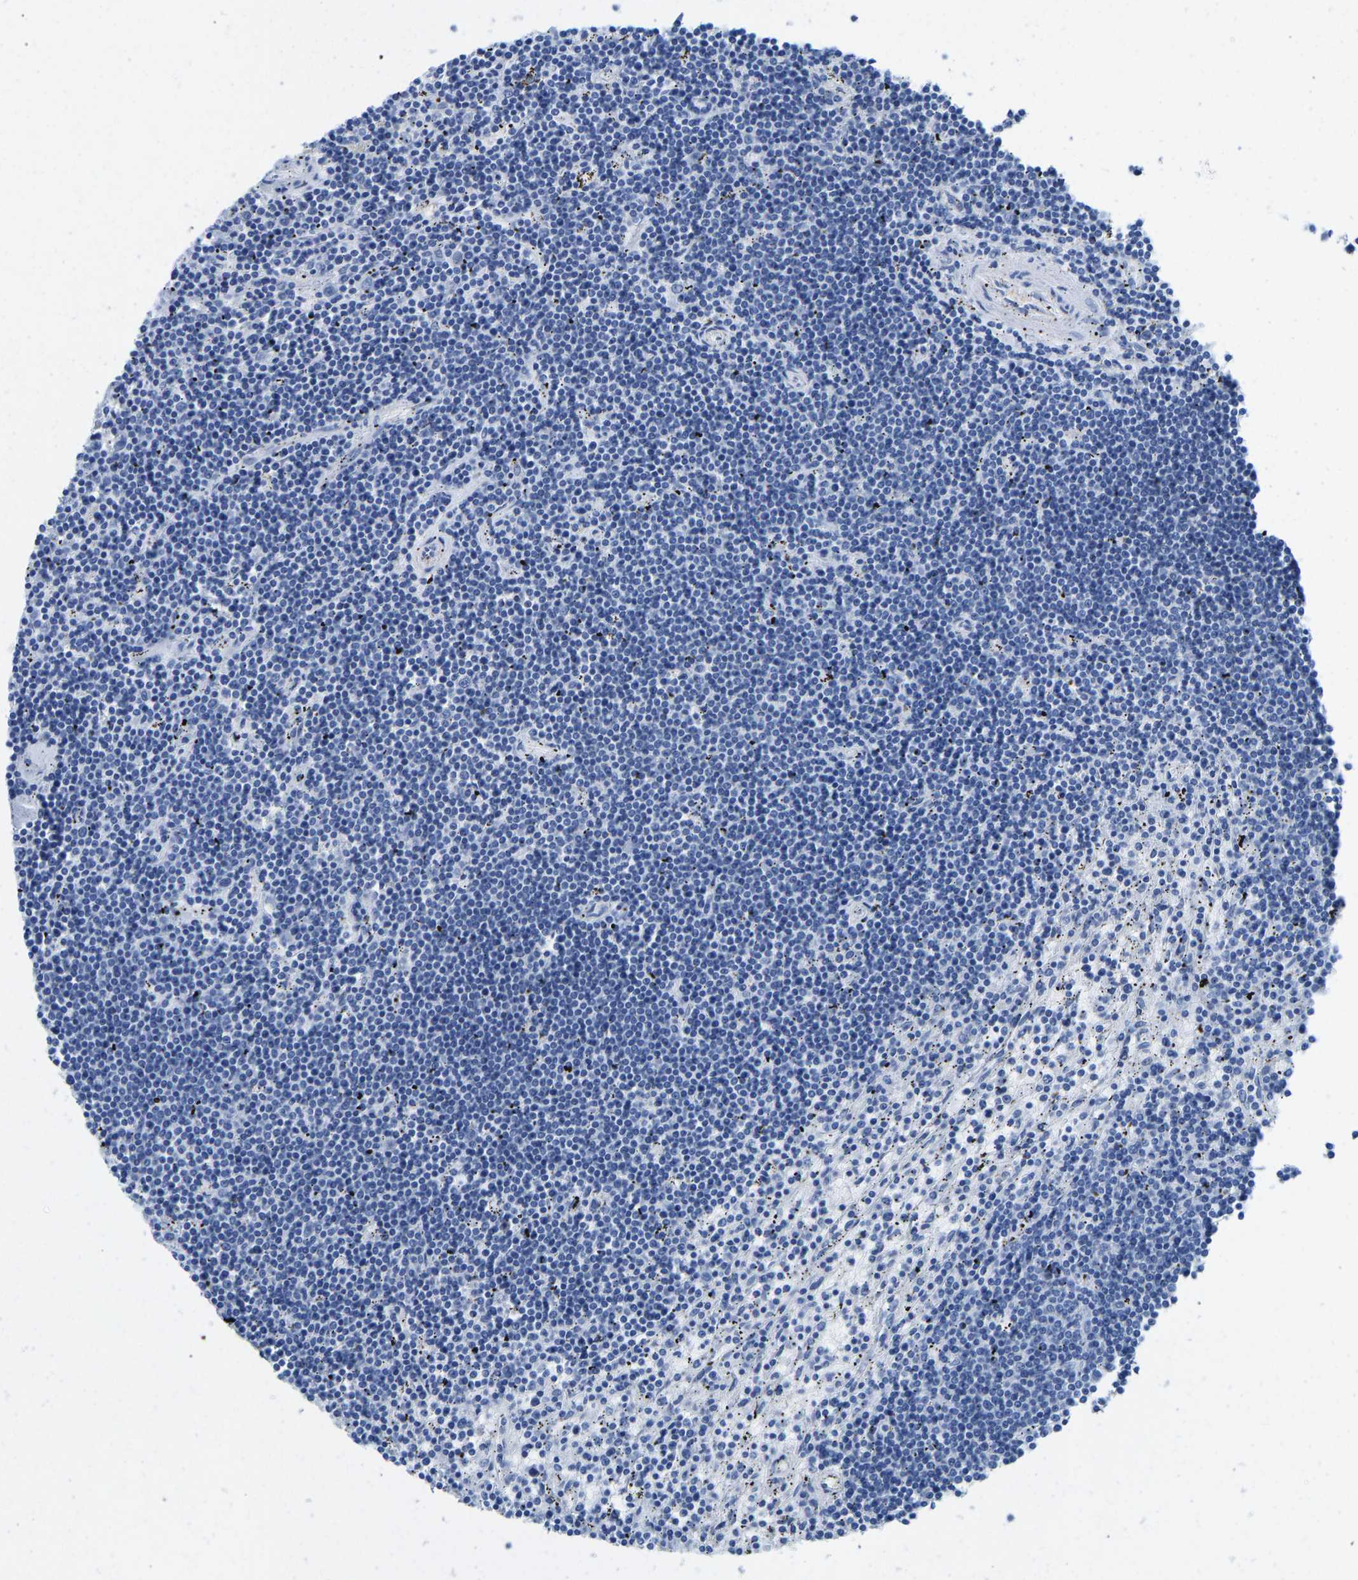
{"staining": {"intensity": "negative", "quantity": "none", "location": "none"}, "tissue": "lymphoma", "cell_type": "Tumor cells", "image_type": "cancer", "snomed": [{"axis": "morphology", "description": "Malignant lymphoma, non-Hodgkin's type, Low grade"}, {"axis": "topography", "description": "Spleen"}], "caption": "Malignant lymphoma, non-Hodgkin's type (low-grade) was stained to show a protein in brown. There is no significant staining in tumor cells.", "gene": "NKAIN3", "patient": {"sex": "male", "age": 76}}